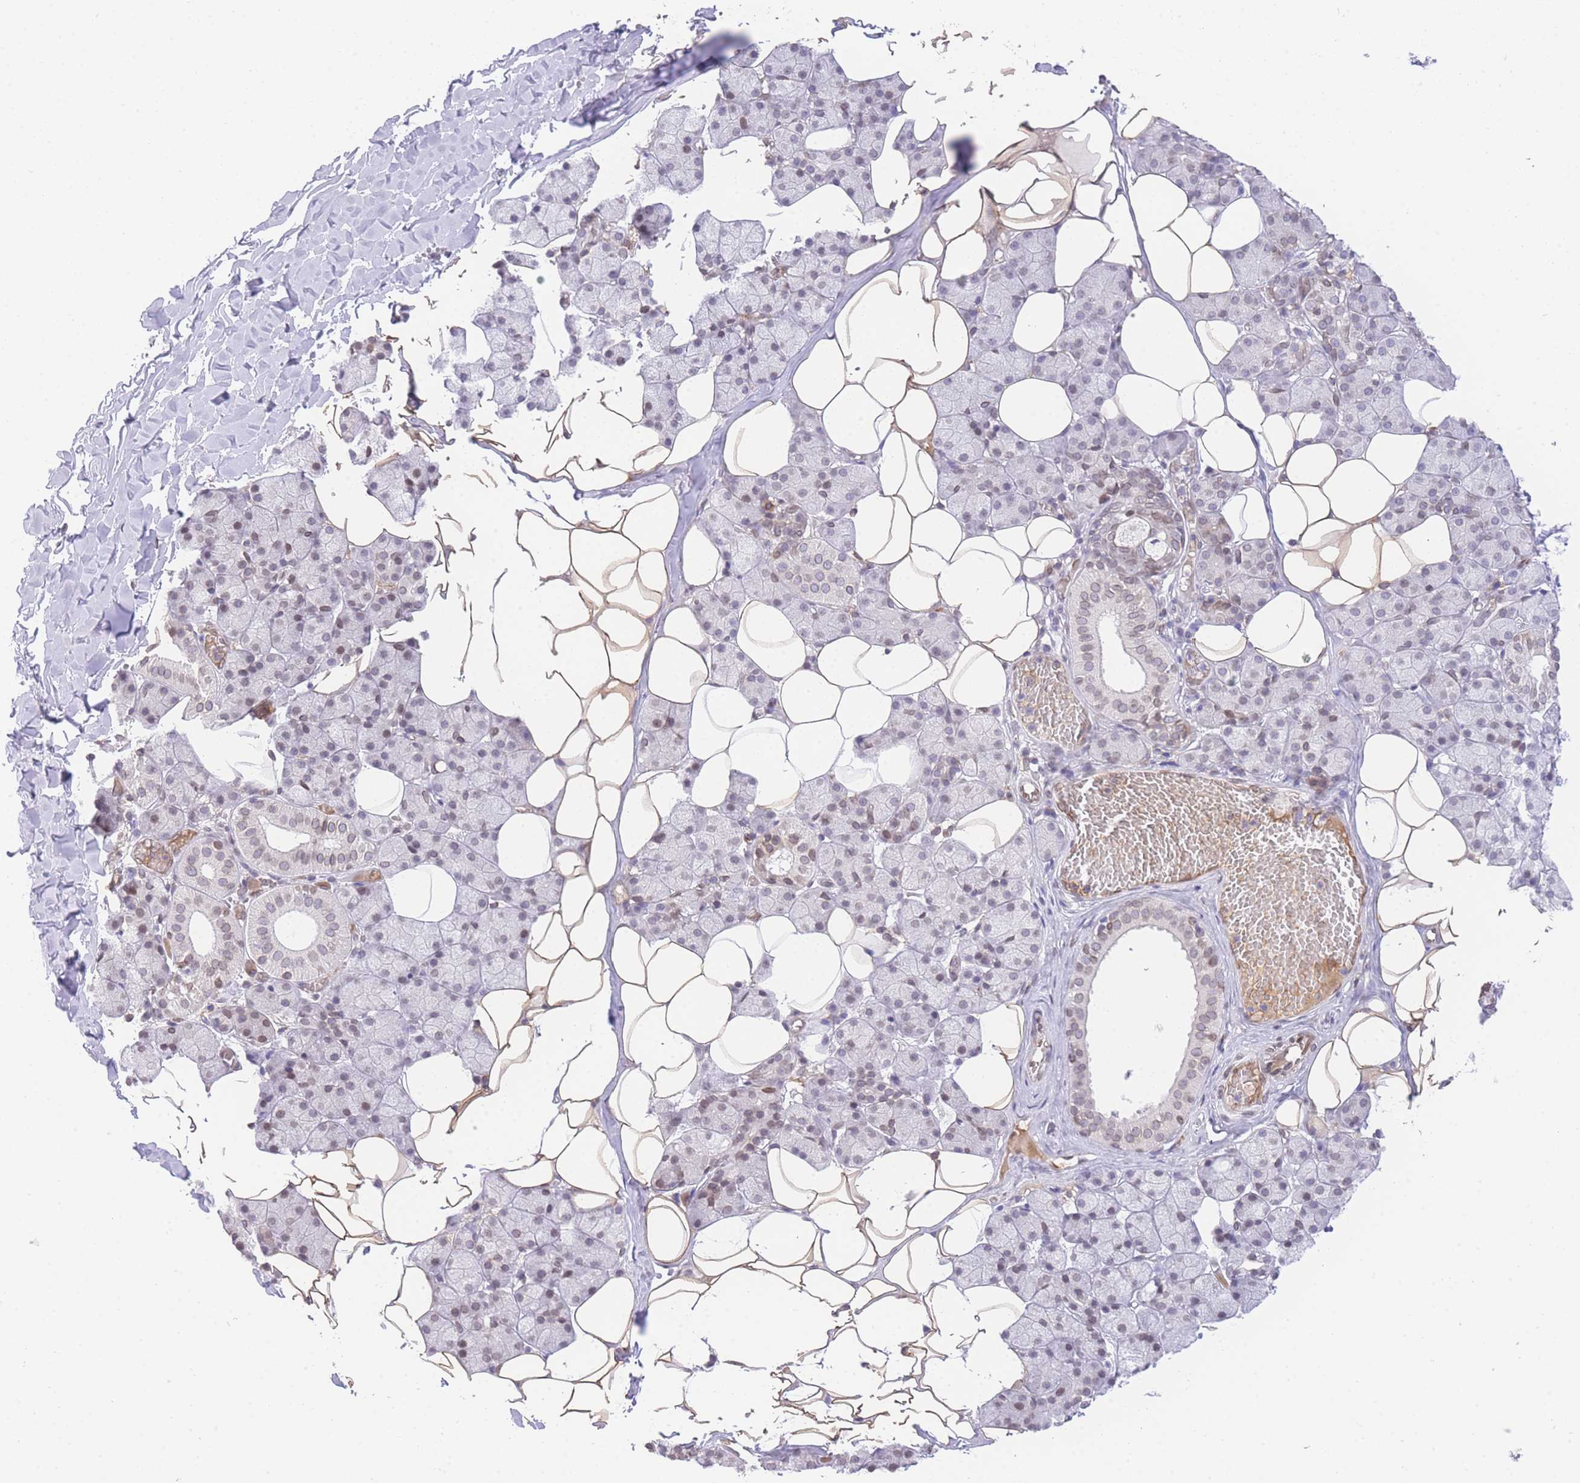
{"staining": {"intensity": "weak", "quantity": "25%-75%", "location": "nuclear"}, "tissue": "salivary gland", "cell_type": "Glandular cells", "image_type": "normal", "snomed": [{"axis": "morphology", "description": "Normal tissue, NOS"}, {"axis": "topography", "description": "Salivary gland"}], "caption": "Protein expression analysis of benign salivary gland demonstrates weak nuclear positivity in approximately 25%-75% of glandular cells. (DAB IHC, brown staining for protein, blue staining for nuclei).", "gene": "OR10AD1", "patient": {"sex": "female", "age": 33}}